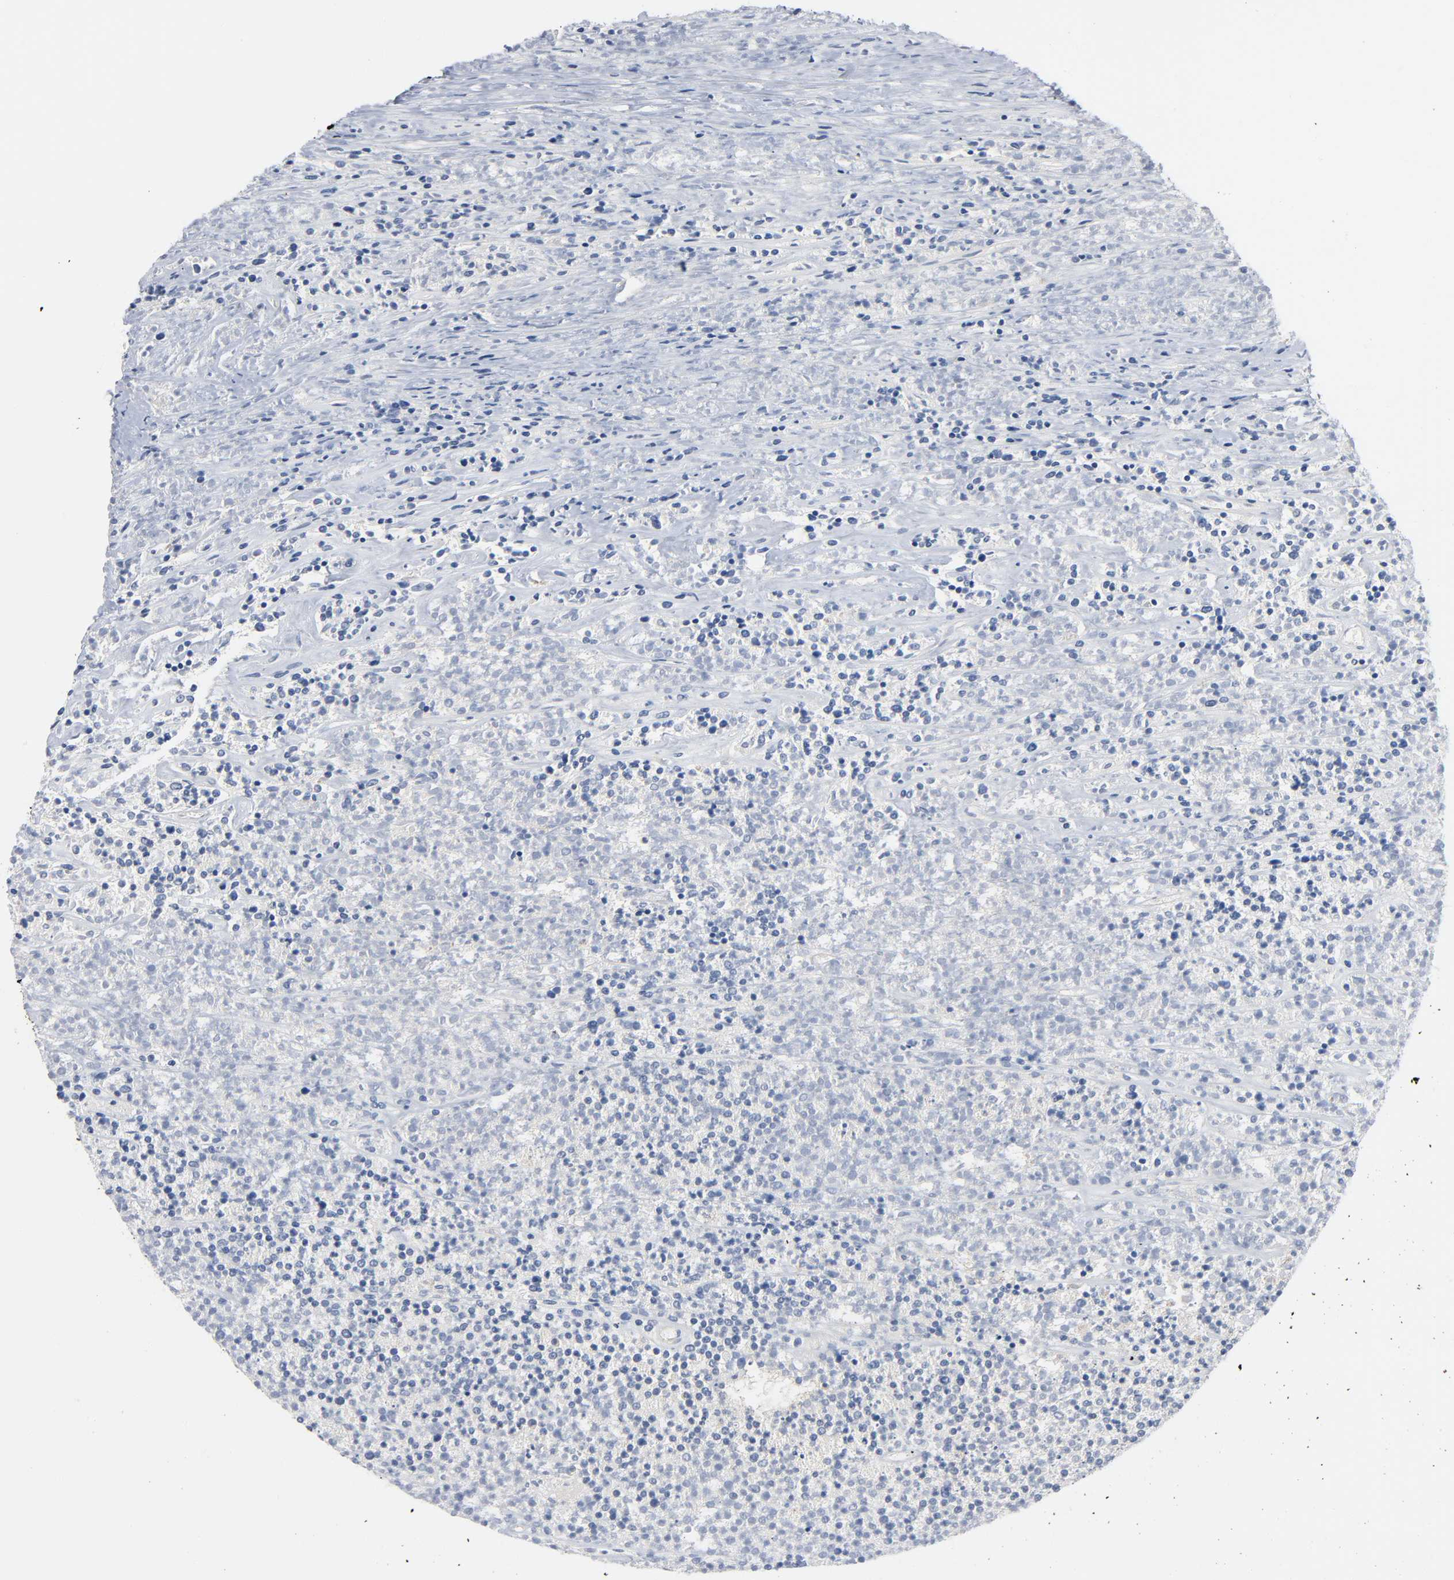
{"staining": {"intensity": "negative", "quantity": "none", "location": "none"}, "tissue": "lymphoma", "cell_type": "Tumor cells", "image_type": "cancer", "snomed": [{"axis": "morphology", "description": "Malignant lymphoma, non-Hodgkin's type, High grade"}, {"axis": "topography", "description": "Lymph node"}], "caption": "The photomicrograph displays no significant positivity in tumor cells of lymphoma. (Brightfield microscopy of DAB (3,3'-diaminobenzidine) immunohistochemistry at high magnification).", "gene": "ASB6", "patient": {"sex": "female", "age": 73}}